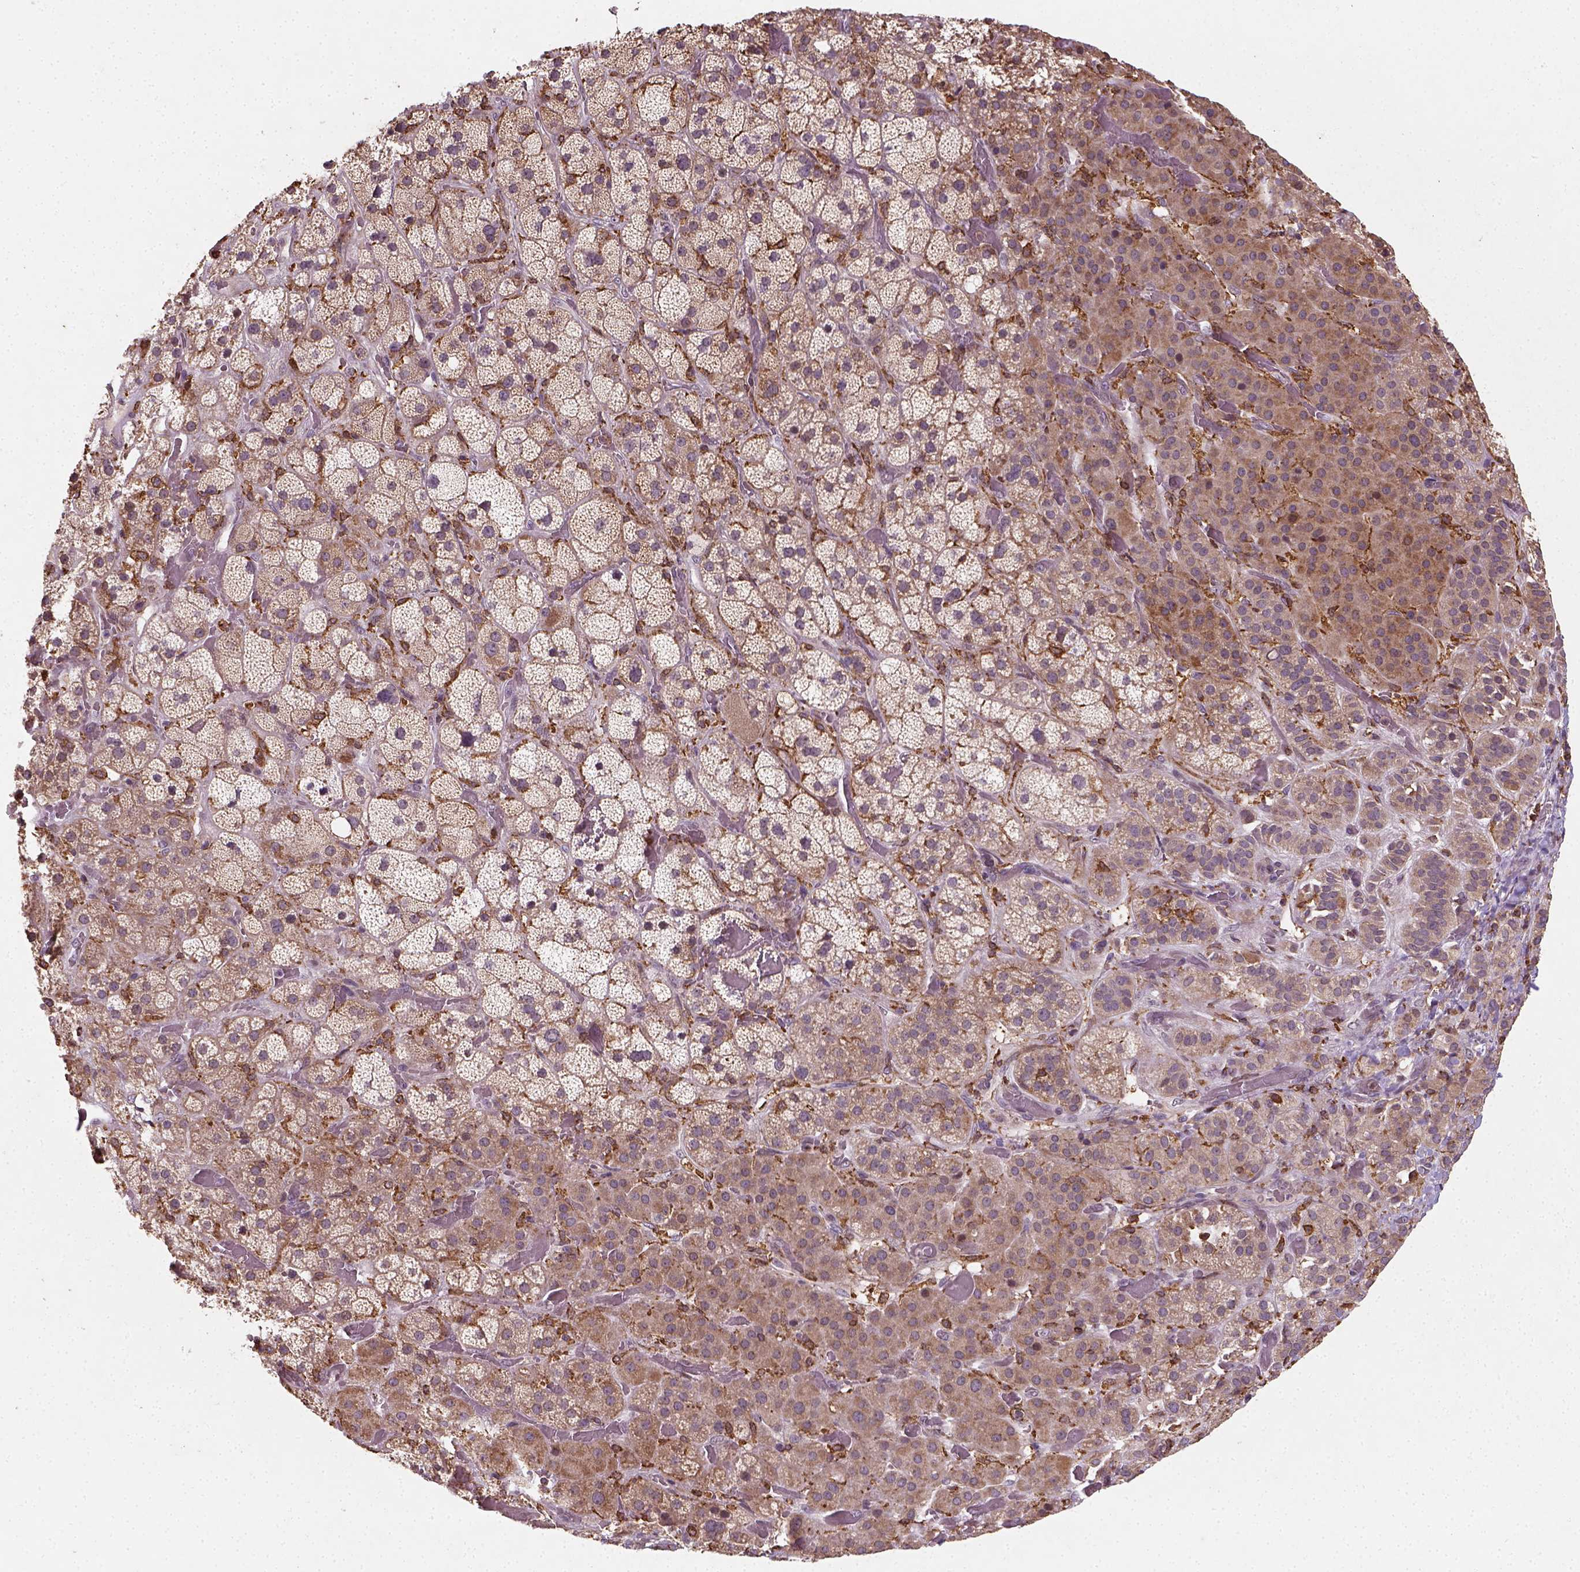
{"staining": {"intensity": "moderate", "quantity": ">75%", "location": "cytoplasmic/membranous"}, "tissue": "adrenal gland", "cell_type": "Glandular cells", "image_type": "normal", "snomed": [{"axis": "morphology", "description": "Normal tissue, NOS"}, {"axis": "topography", "description": "Adrenal gland"}], "caption": "Immunohistochemistry (IHC) (DAB (3,3'-diaminobenzidine)) staining of normal adrenal gland exhibits moderate cytoplasmic/membranous protein staining in approximately >75% of glandular cells. (IHC, brightfield microscopy, high magnification).", "gene": "CAMKK1", "patient": {"sex": "male", "age": 57}}